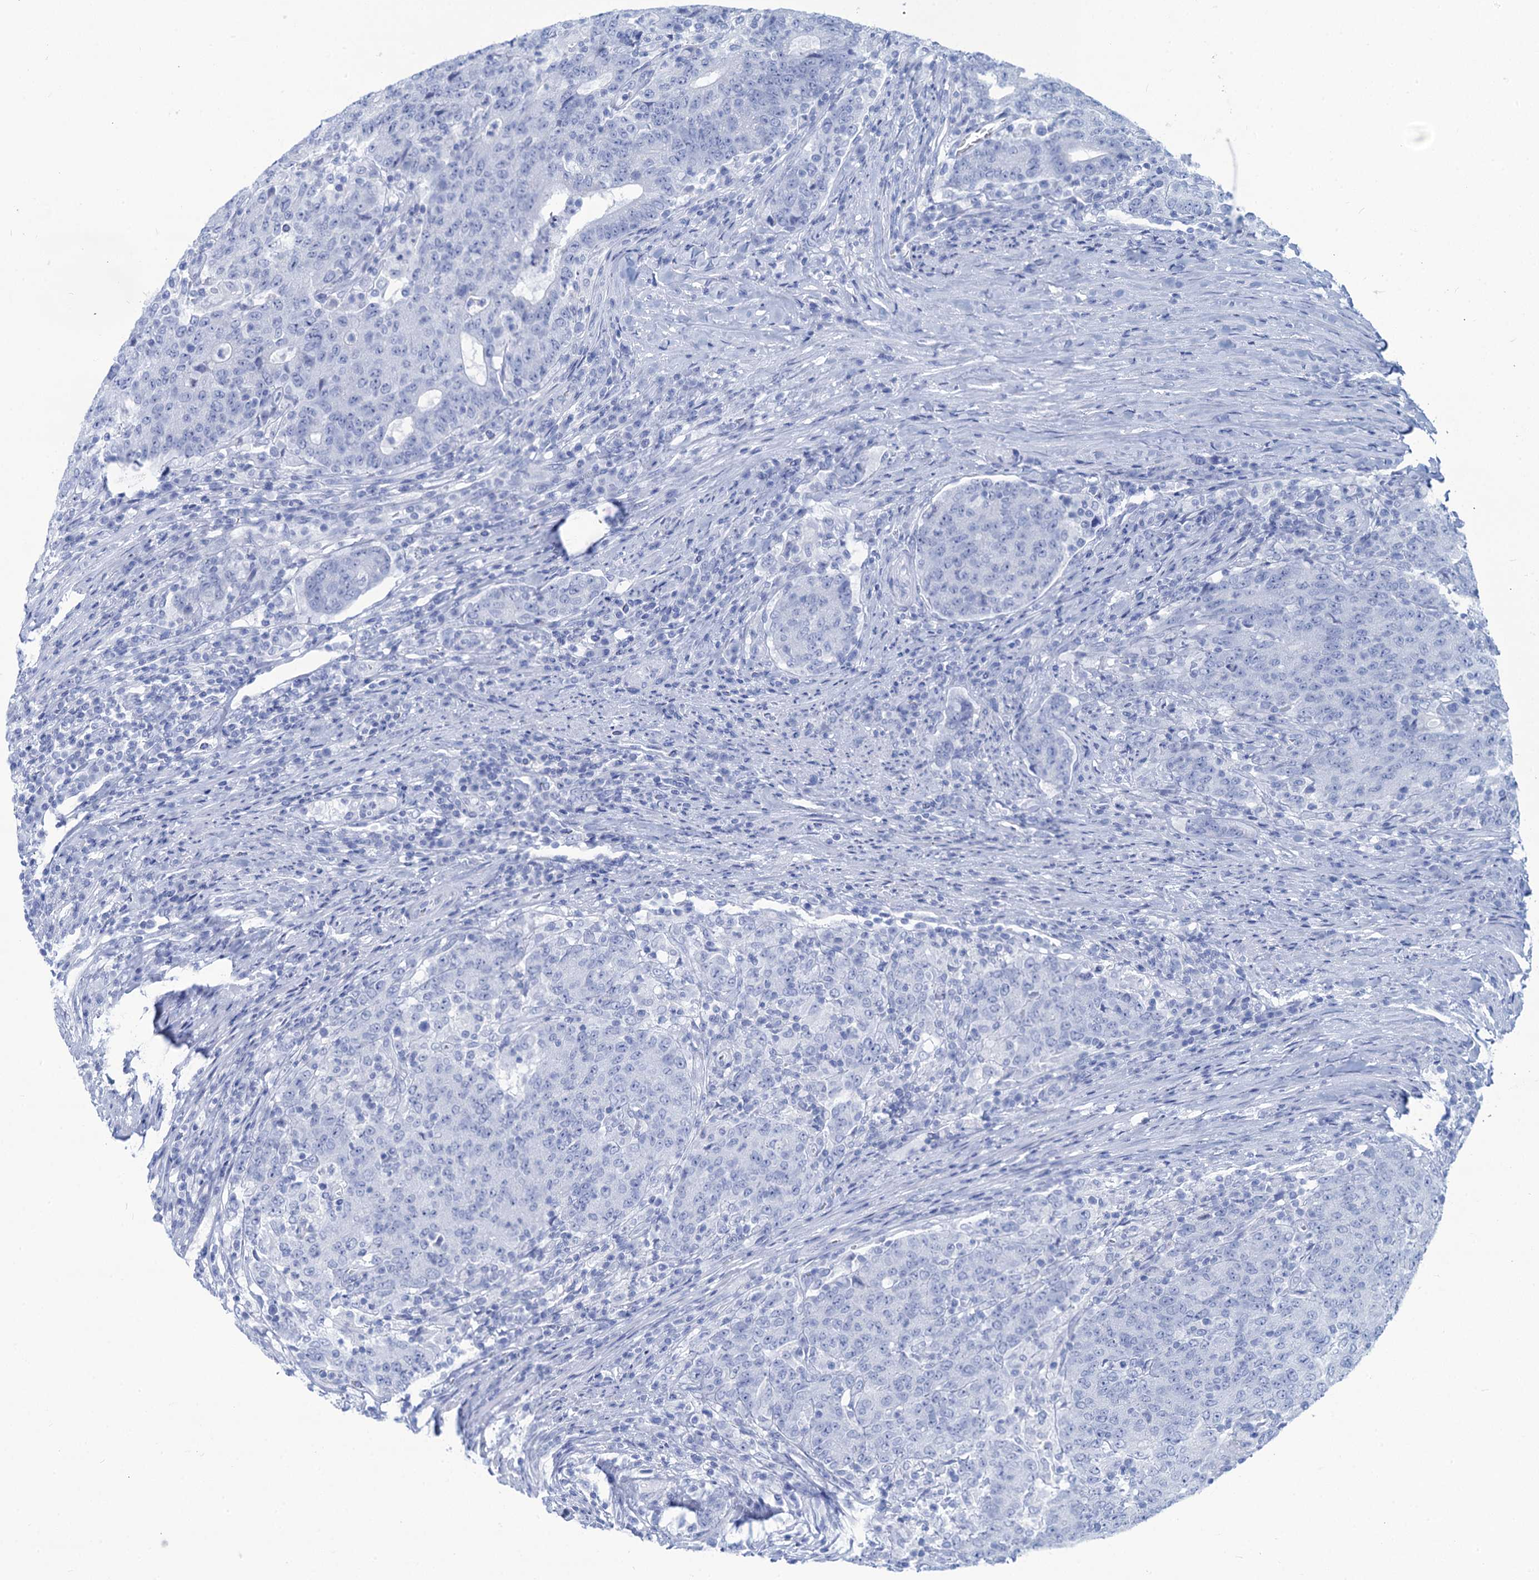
{"staining": {"intensity": "negative", "quantity": "none", "location": "none"}, "tissue": "colorectal cancer", "cell_type": "Tumor cells", "image_type": "cancer", "snomed": [{"axis": "morphology", "description": "Adenocarcinoma, NOS"}, {"axis": "topography", "description": "Colon"}], "caption": "This is an immunohistochemistry (IHC) histopathology image of adenocarcinoma (colorectal). There is no positivity in tumor cells.", "gene": "CABYR", "patient": {"sex": "female", "age": 75}}